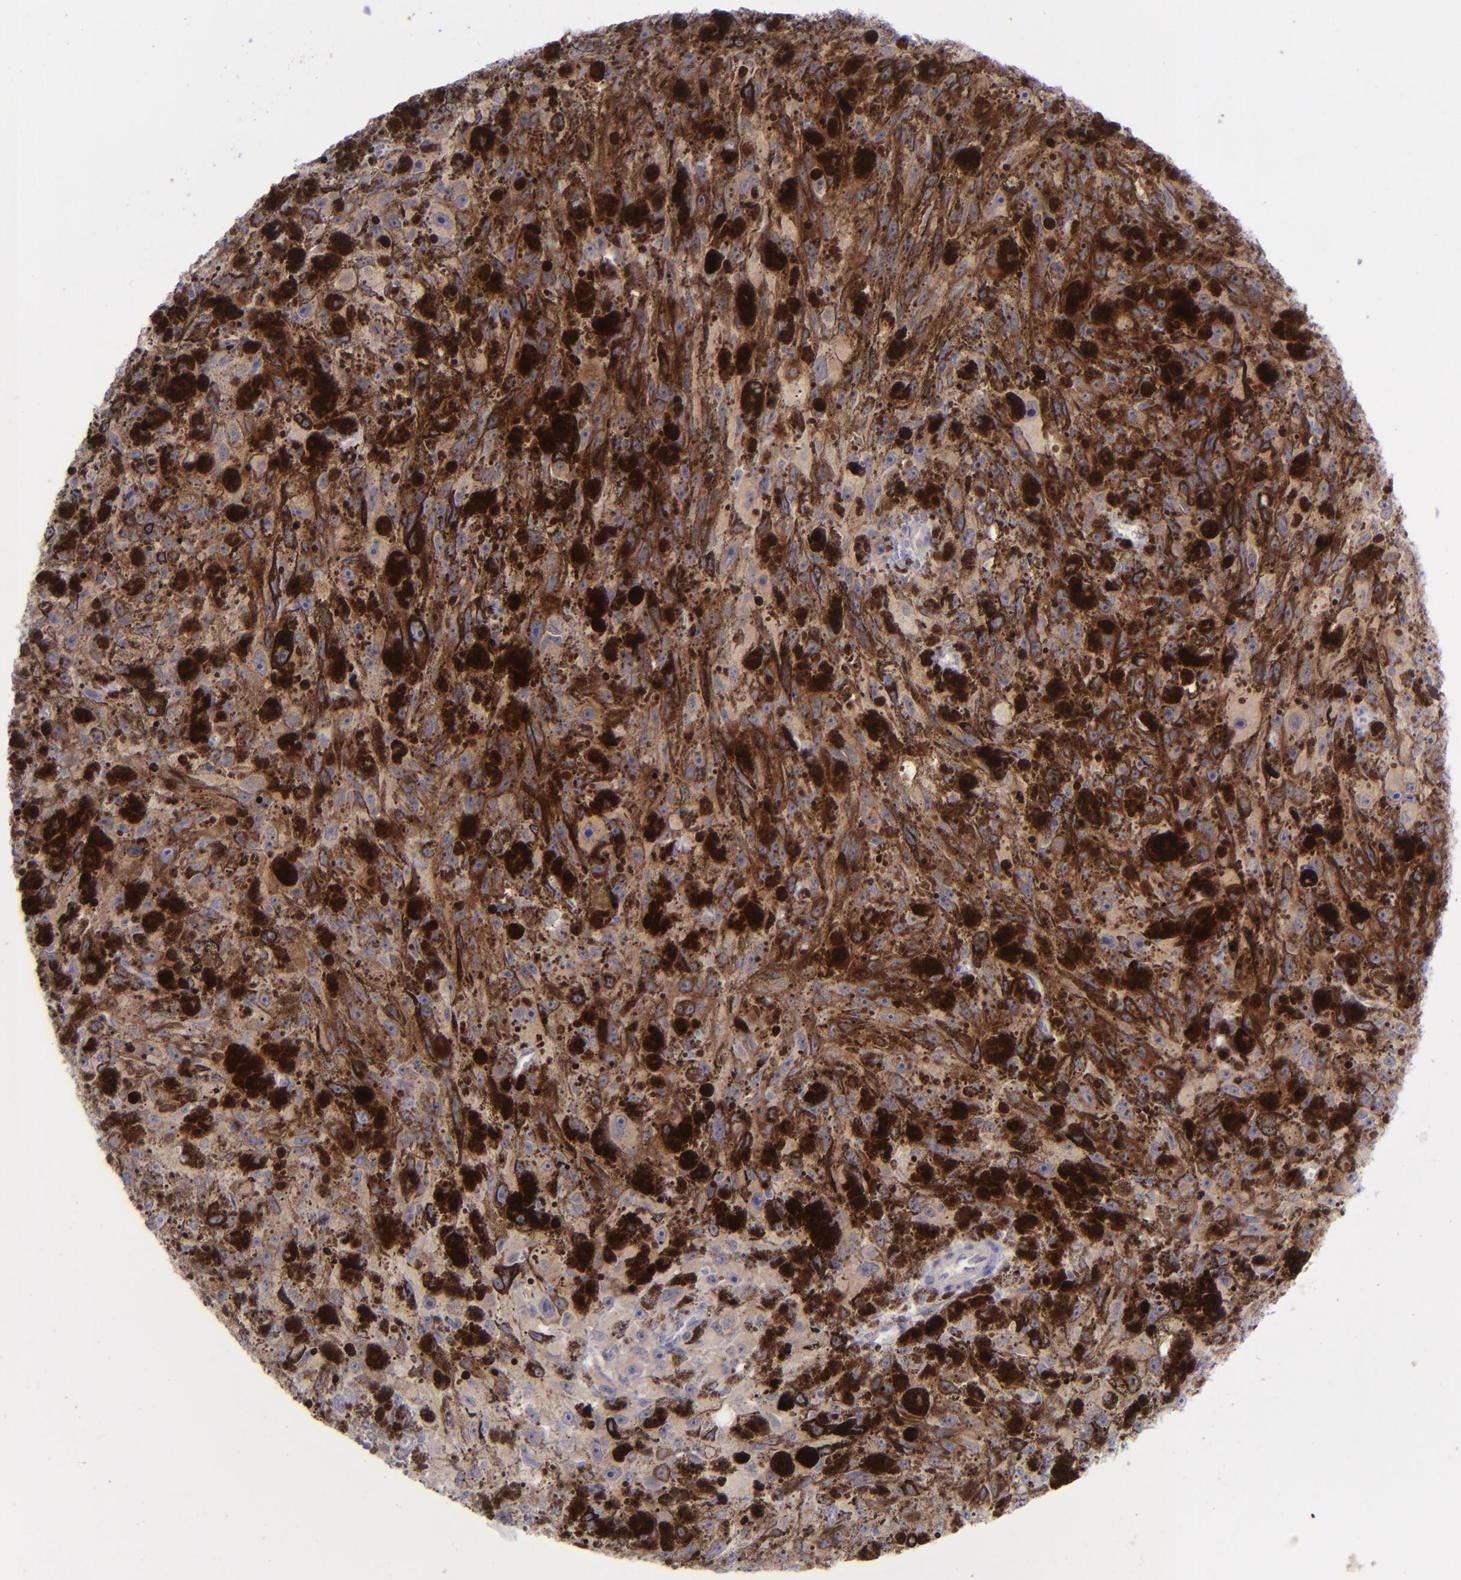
{"staining": {"intensity": "negative", "quantity": "none", "location": "none"}, "tissue": "melanoma", "cell_type": "Tumor cells", "image_type": "cancer", "snomed": [{"axis": "morphology", "description": "Malignant melanoma, NOS"}, {"axis": "topography", "description": "Skin"}], "caption": "The immunohistochemistry micrograph has no significant positivity in tumor cells of malignant melanoma tissue.", "gene": "EVPL", "patient": {"sex": "female", "age": 104}}